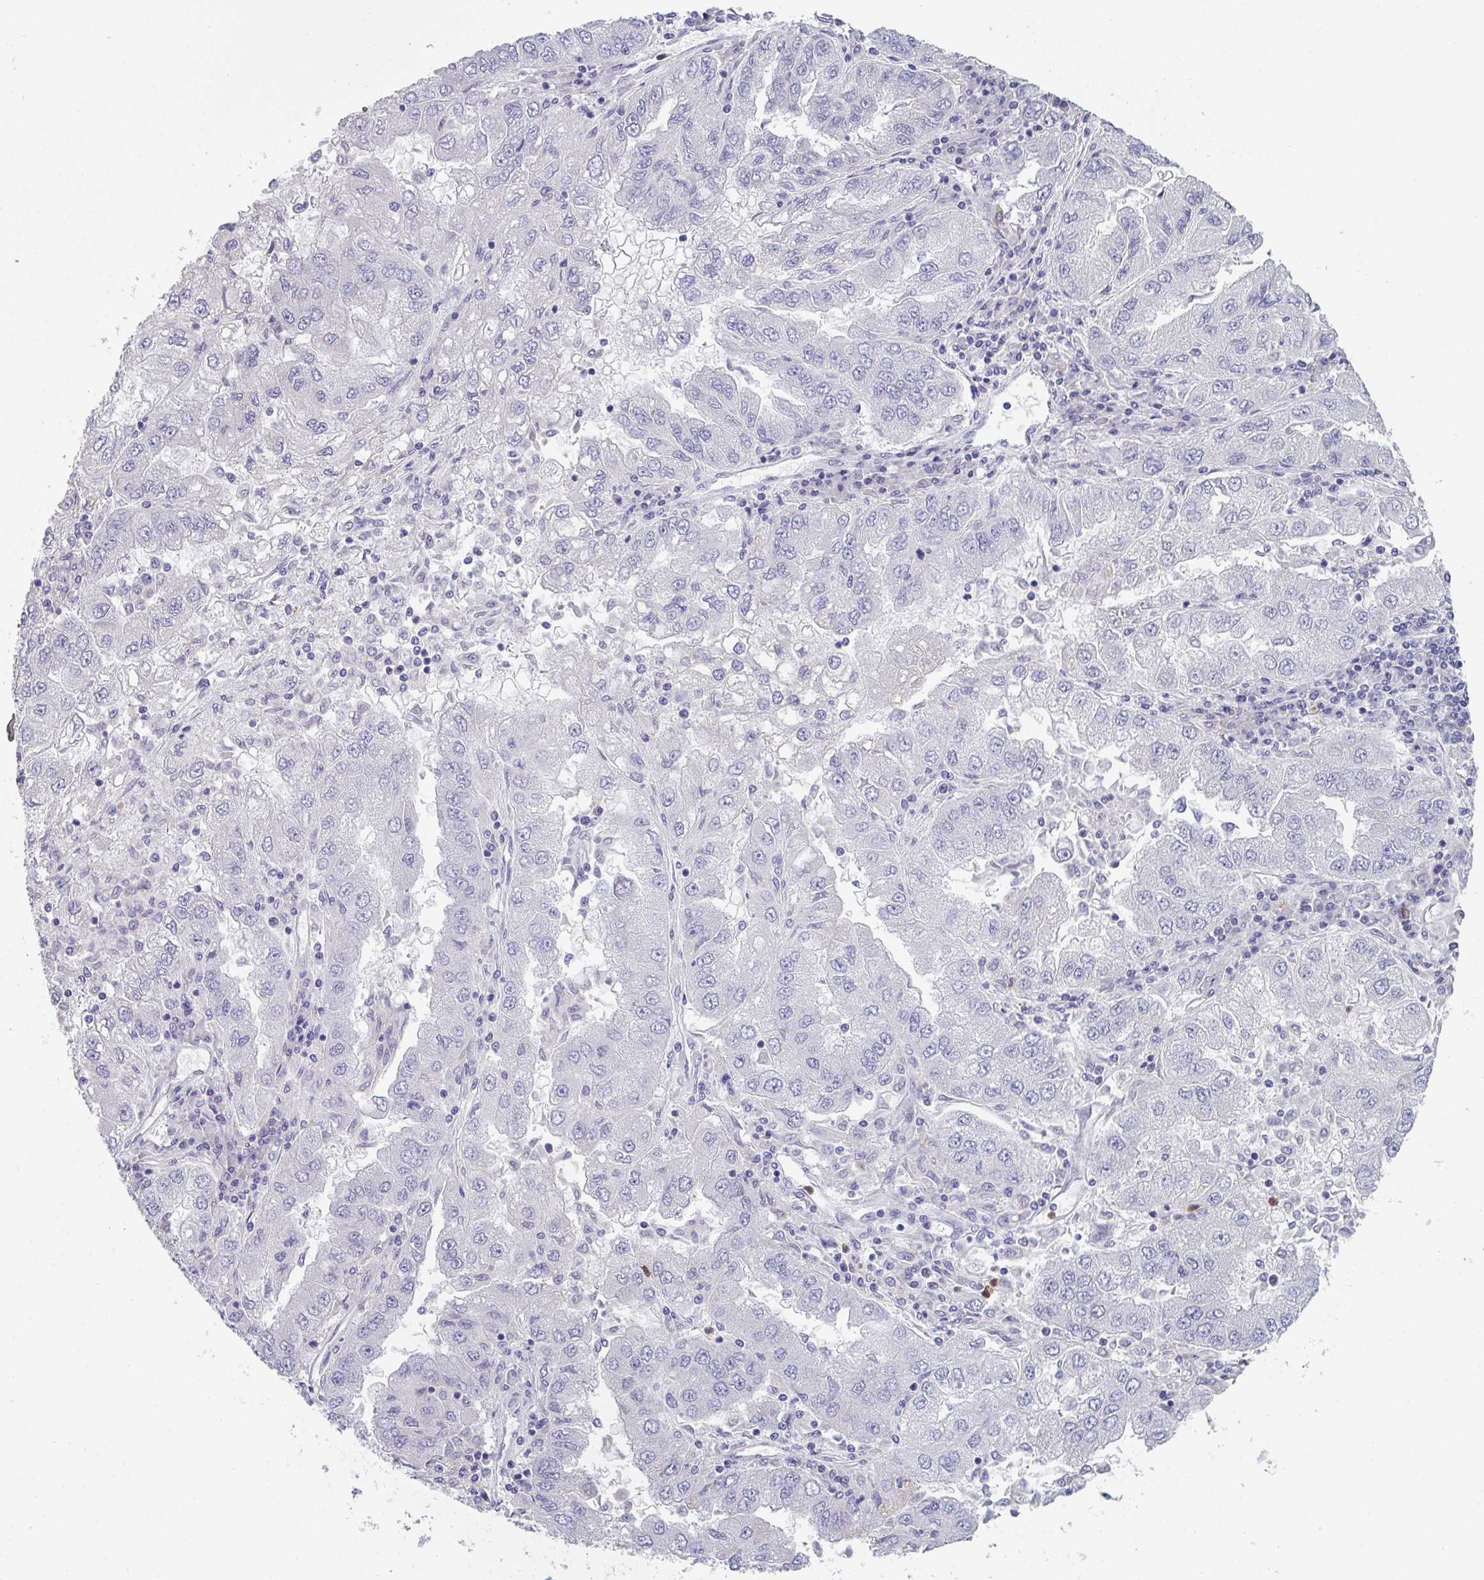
{"staining": {"intensity": "negative", "quantity": "none", "location": "none"}, "tissue": "lung cancer", "cell_type": "Tumor cells", "image_type": "cancer", "snomed": [{"axis": "morphology", "description": "Adenocarcinoma, NOS"}, {"axis": "morphology", "description": "Adenocarcinoma primary or metastatic"}, {"axis": "topography", "description": "Lung"}], "caption": "A photomicrograph of lung cancer stained for a protein reveals no brown staining in tumor cells.", "gene": "RIOK1", "patient": {"sex": "male", "age": 74}}